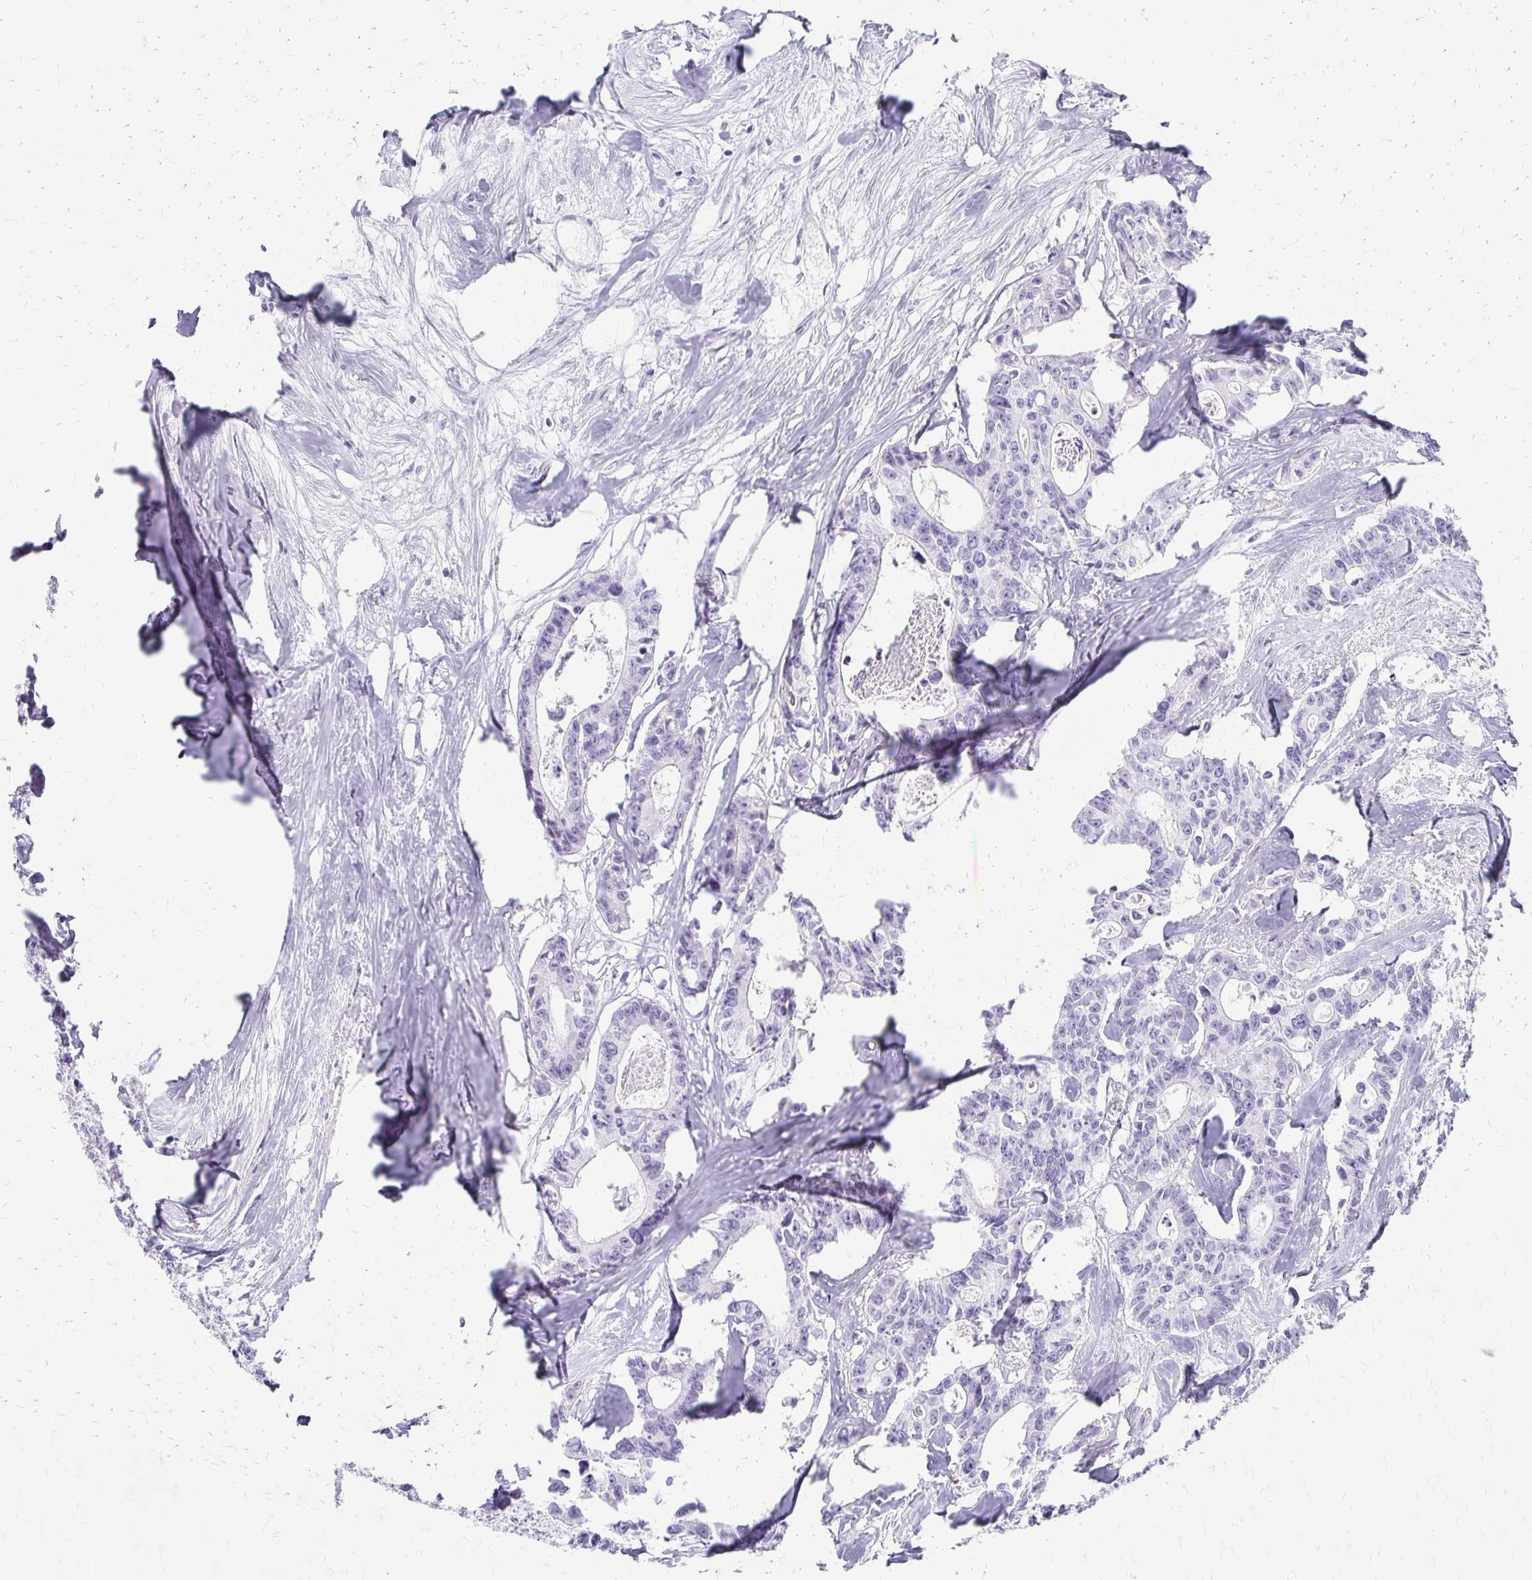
{"staining": {"intensity": "negative", "quantity": "none", "location": "none"}, "tissue": "colorectal cancer", "cell_type": "Tumor cells", "image_type": "cancer", "snomed": [{"axis": "morphology", "description": "Adenocarcinoma, NOS"}, {"axis": "topography", "description": "Rectum"}], "caption": "This is a micrograph of IHC staining of colorectal cancer, which shows no expression in tumor cells.", "gene": "IVL", "patient": {"sex": "male", "age": 57}}